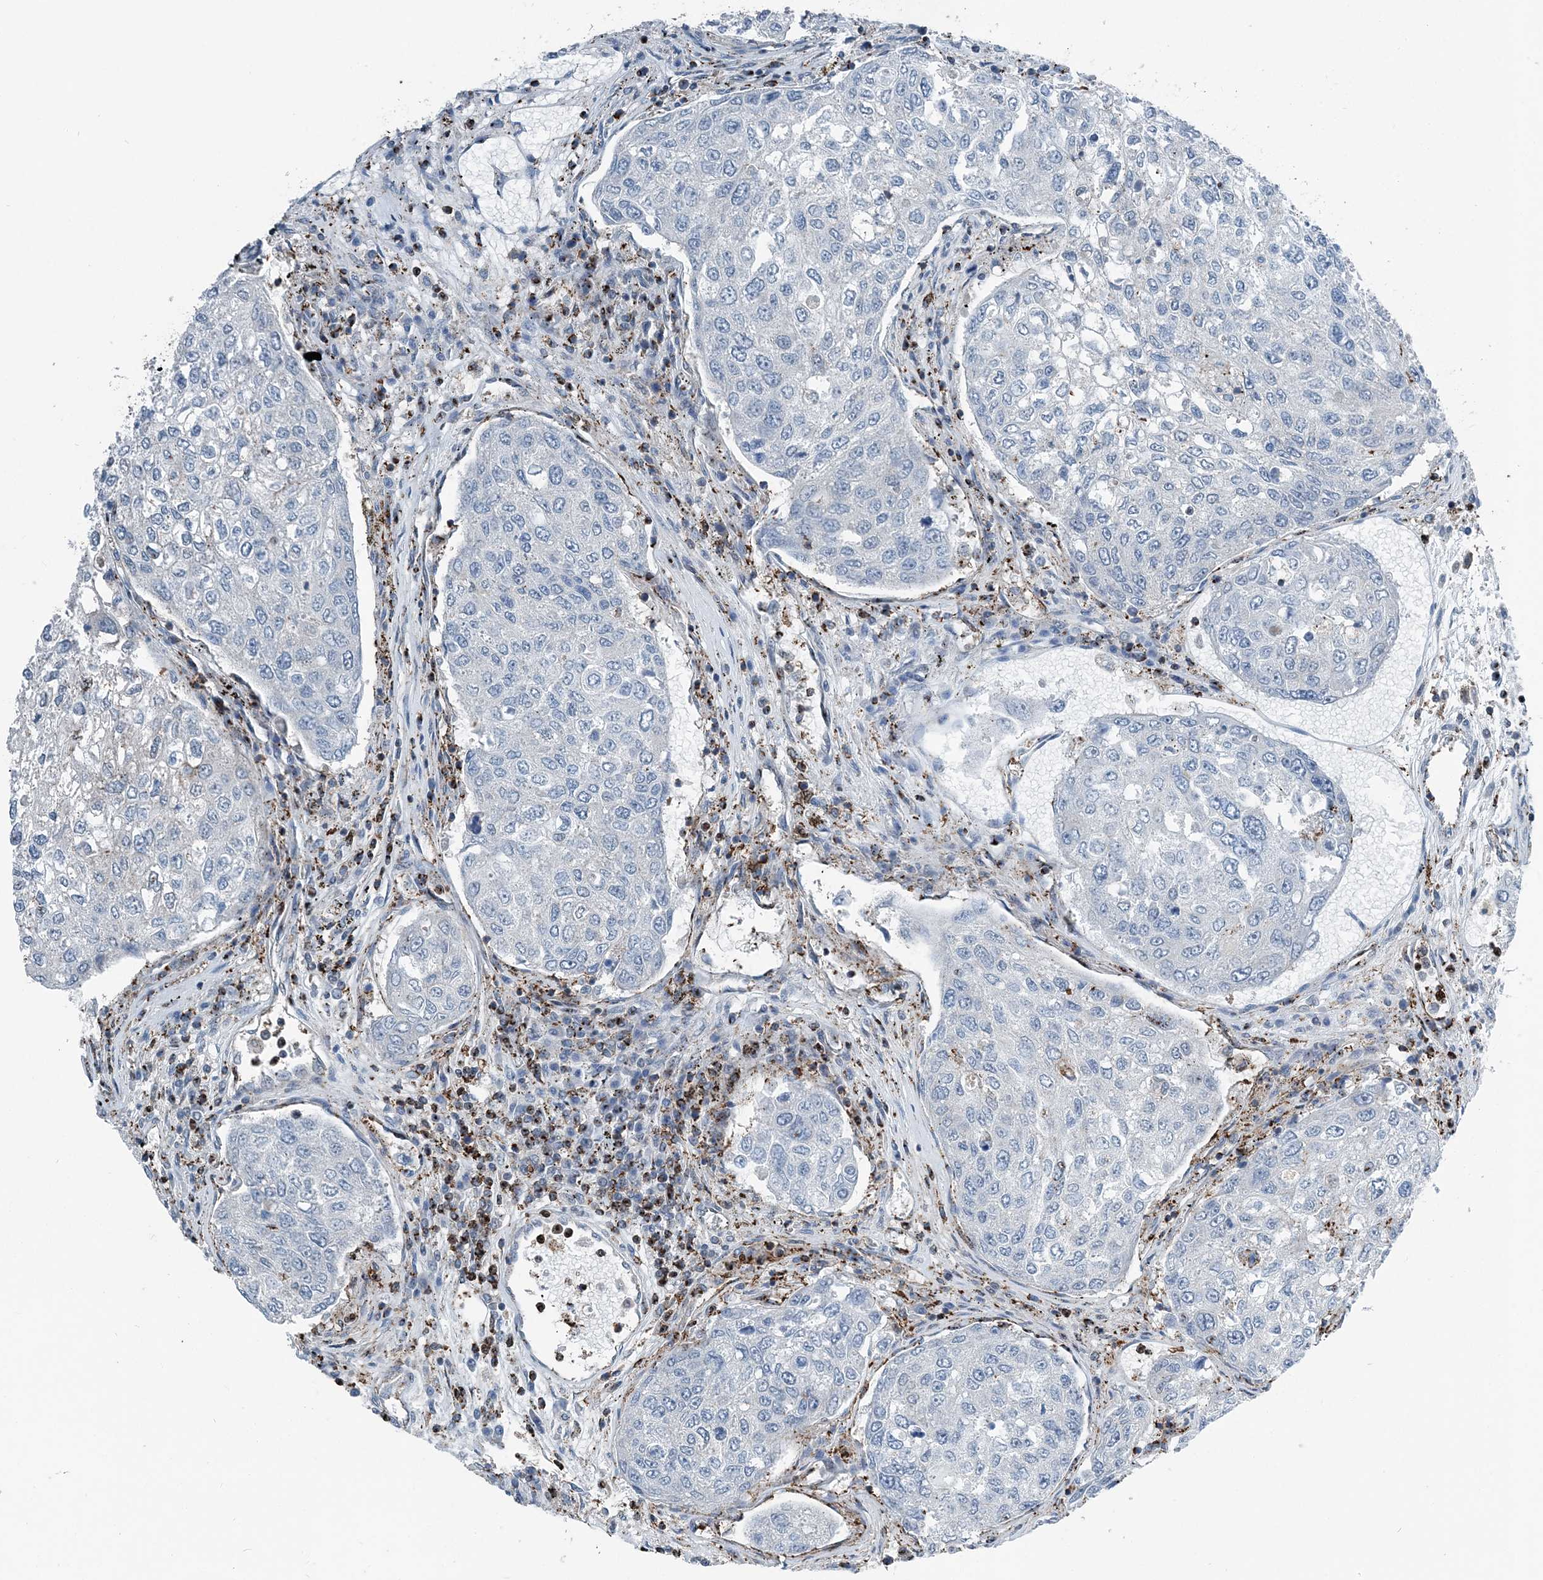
{"staining": {"intensity": "negative", "quantity": "none", "location": "none"}, "tissue": "urothelial cancer", "cell_type": "Tumor cells", "image_type": "cancer", "snomed": [{"axis": "morphology", "description": "Urothelial carcinoma, High grade"}, {"axis": "topography", "description": "Lymph node"}, {"axis": "topography", "description": "Urinary bladder"}], "caption": "High power microscopy photomicrograph of an IHC histopathology image of urothelial cancer, revealing no significant positivity in tumor cells.", "gene": "CFL1", "patient": {"sex": "male", "age": 51}}